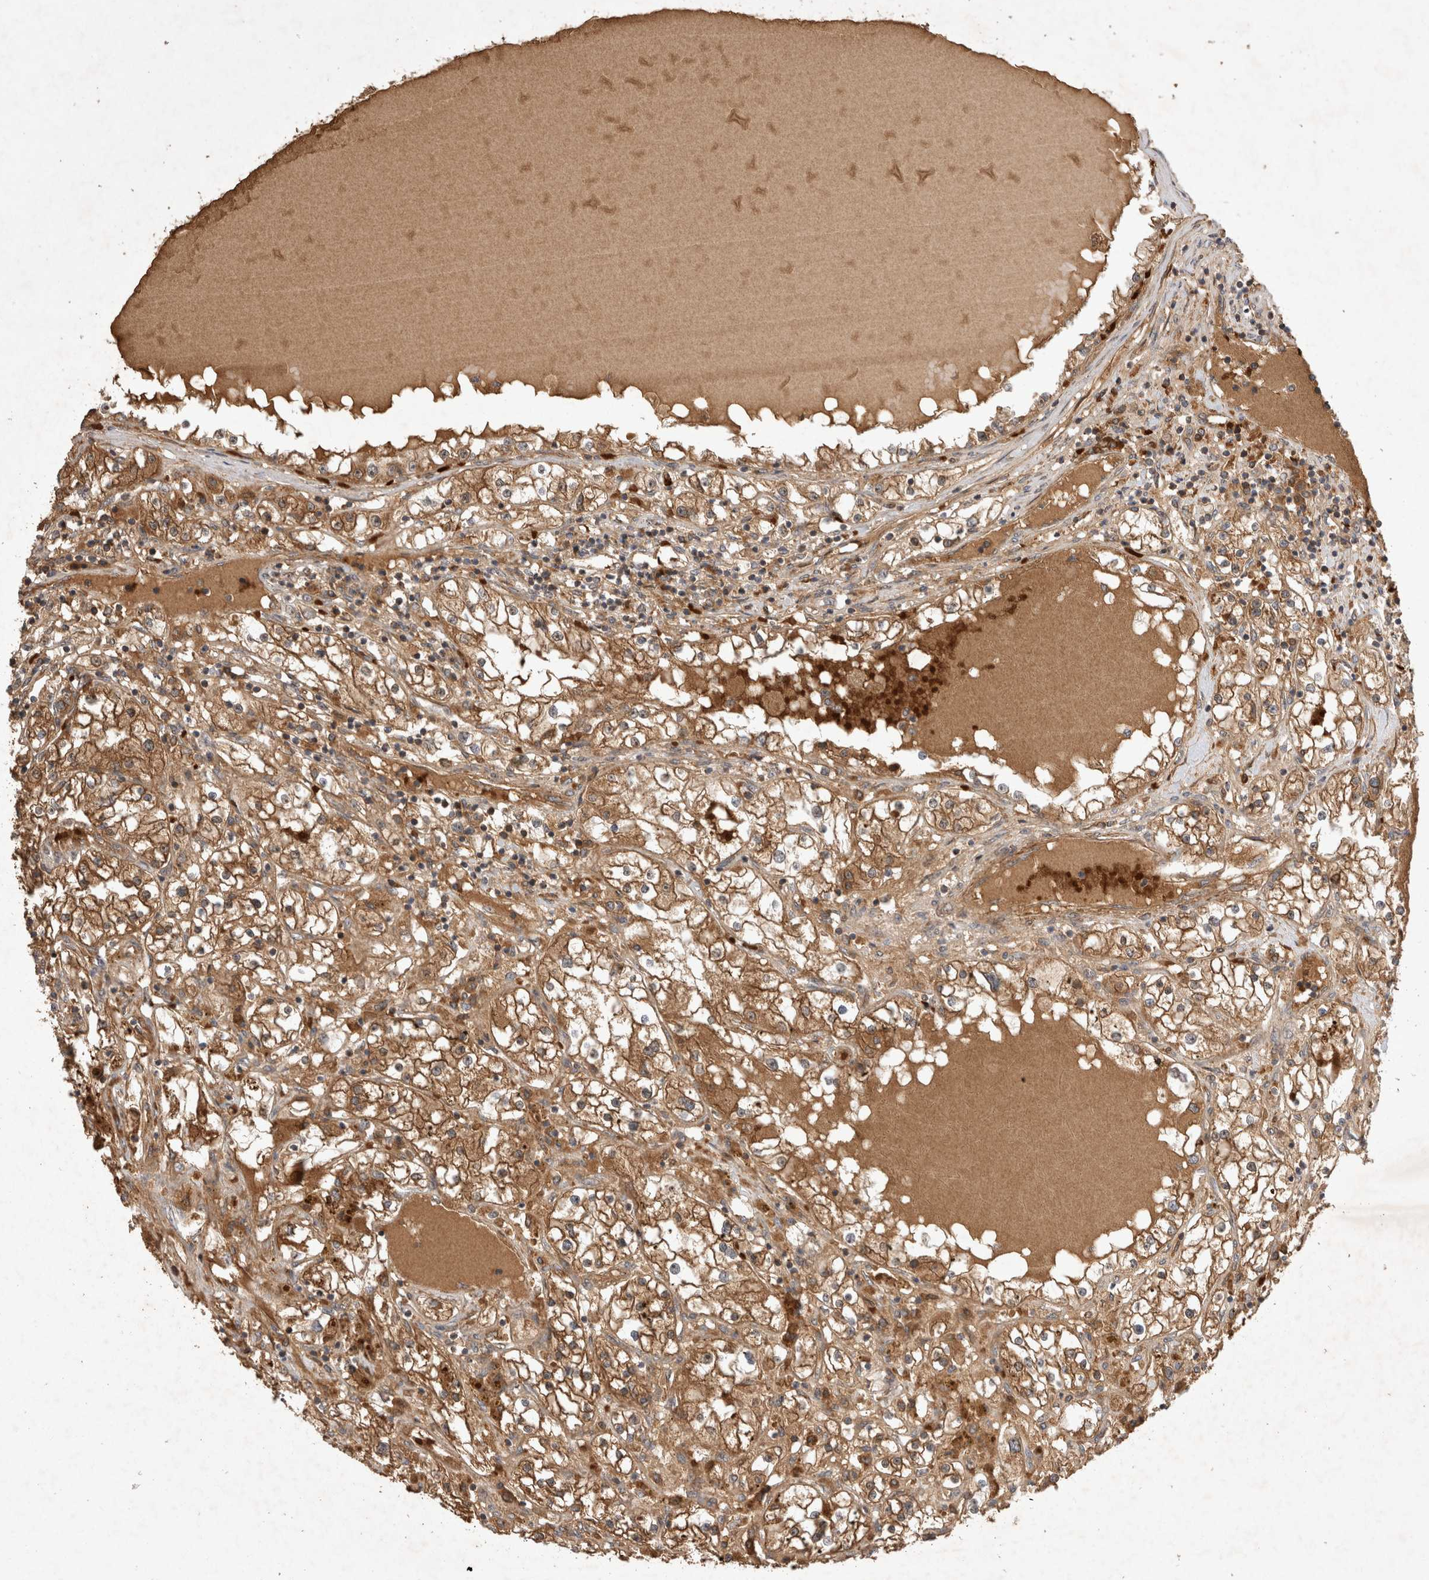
{"staining": {"intensity": "moderate", "quantity": ">75%", "location": "cytoplasmic/membranous"}, "tissue": "renal cancer", "cell_type": "Tumor cells", "image_type": "cancer", "snomed": [{"axis": "morphology", "description": "Adenocarcinoma, NOS"}, {"axis": "topography", "description": "Kidney"}], "caption": "Renal cancer was stained to show a protein in brown. There is medium levels of moderate cytoplasmic/membranous expression in about >75% of tumor cells. The staining is performed using DAB brown chromogen to label protein expression. The nuclei are counter-stained blue using hematoxylin.", "gene": "FAM221A", "patient": {"sex": "male", "age": 68}}